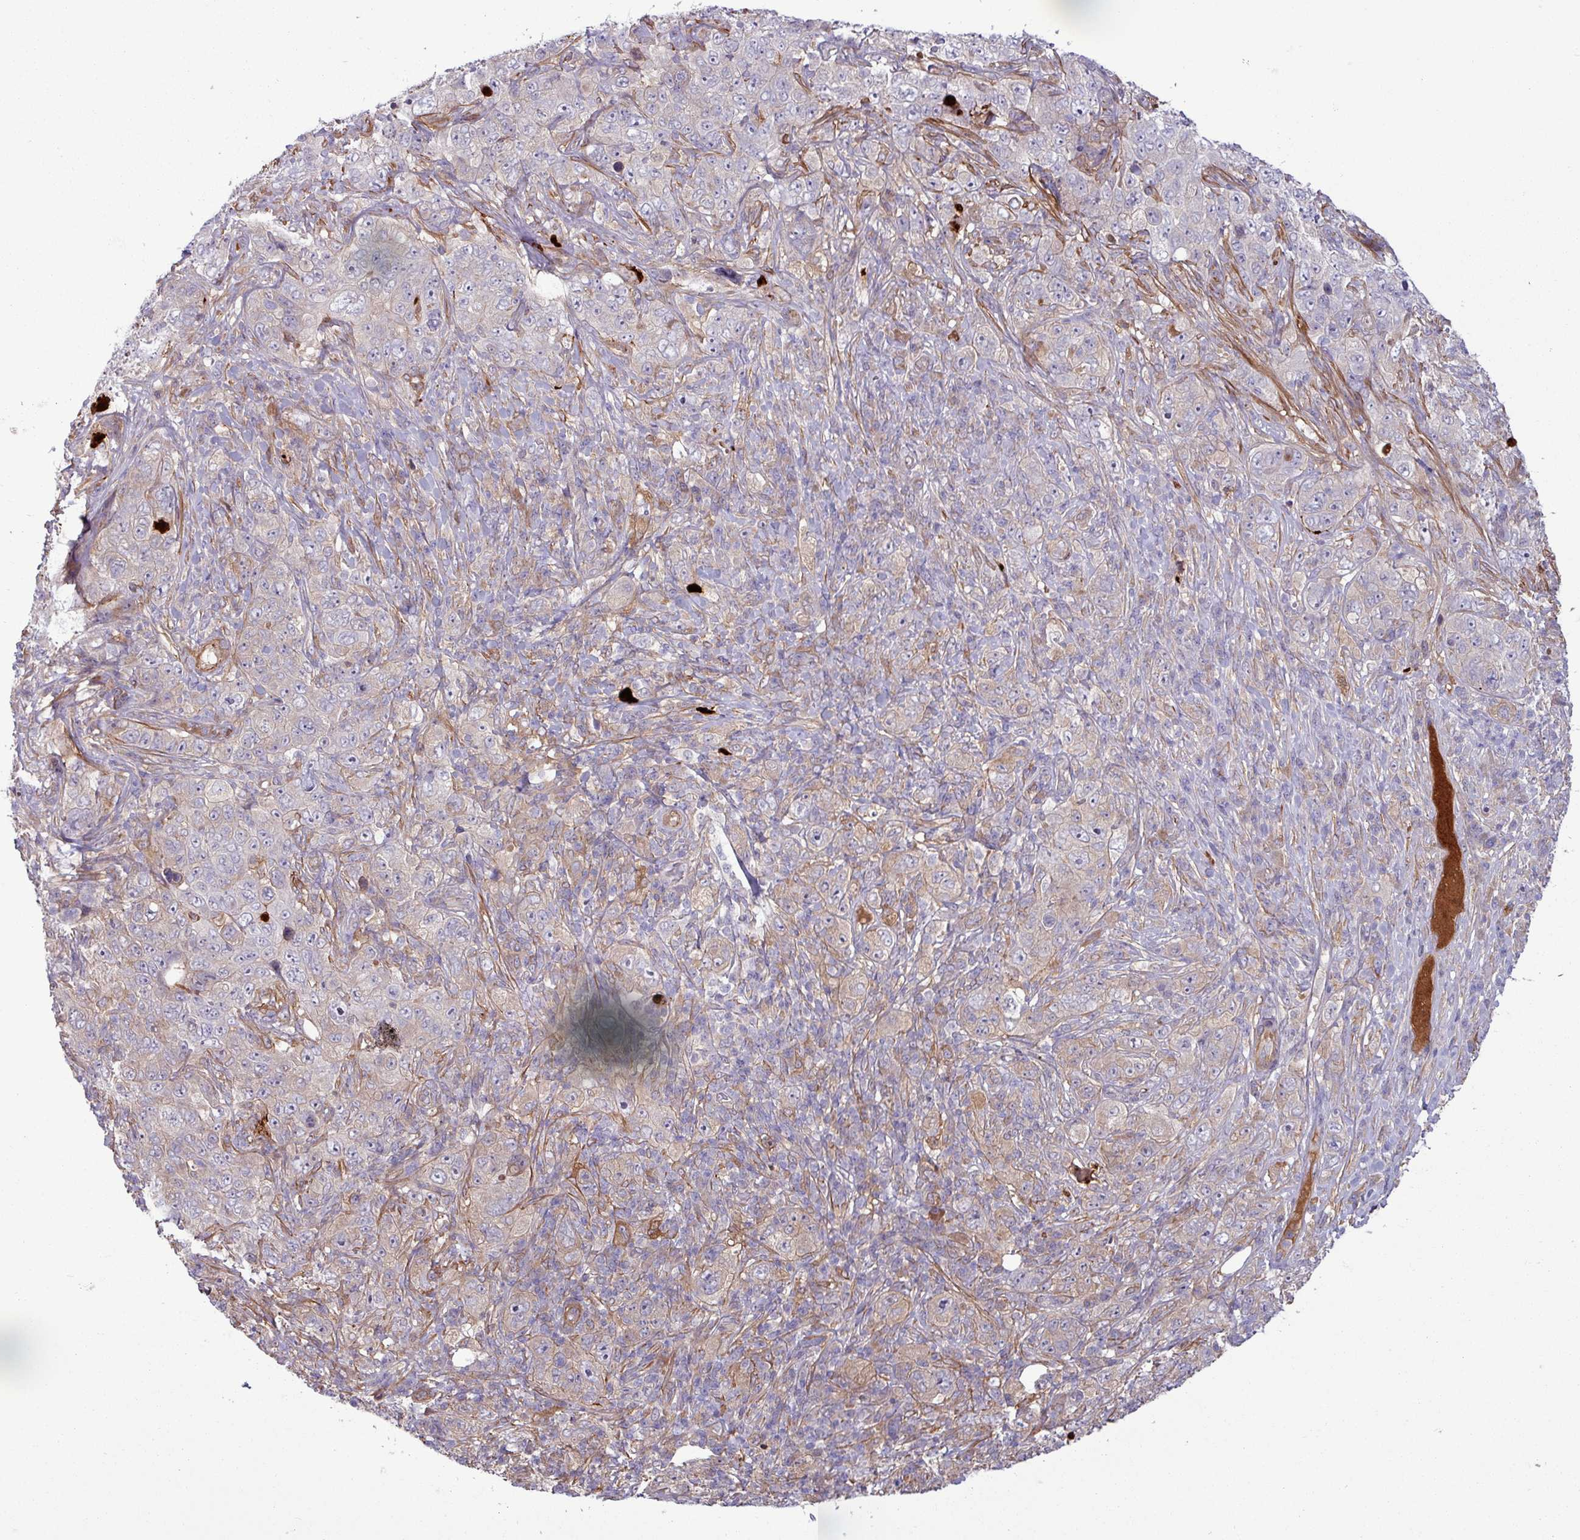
{"staining": {"intensity": "weak", "quantity": "<25%", "location": "cytoplasmic/membranous"}, "tissue": "pancreatic cancer", "cell_type": "Tumor cells", "image_type": "cancer", "snomed": [{"axis": "morphology", "description": "Adenocarcinoma, NOS"}, {"axis": "topography", "description": "Pancreas"}], "caption": "Immunohistochemistry histopathology image of neoplastic tissue: human pancreatic cancer (adenocarcinoma) stained with DAB displays no significant protein staining in tumor cells. (IHC, brightfield microscopy, high magnification).", "gene": "PCED1A", "patient": {"sex": "male", "age": 68}}